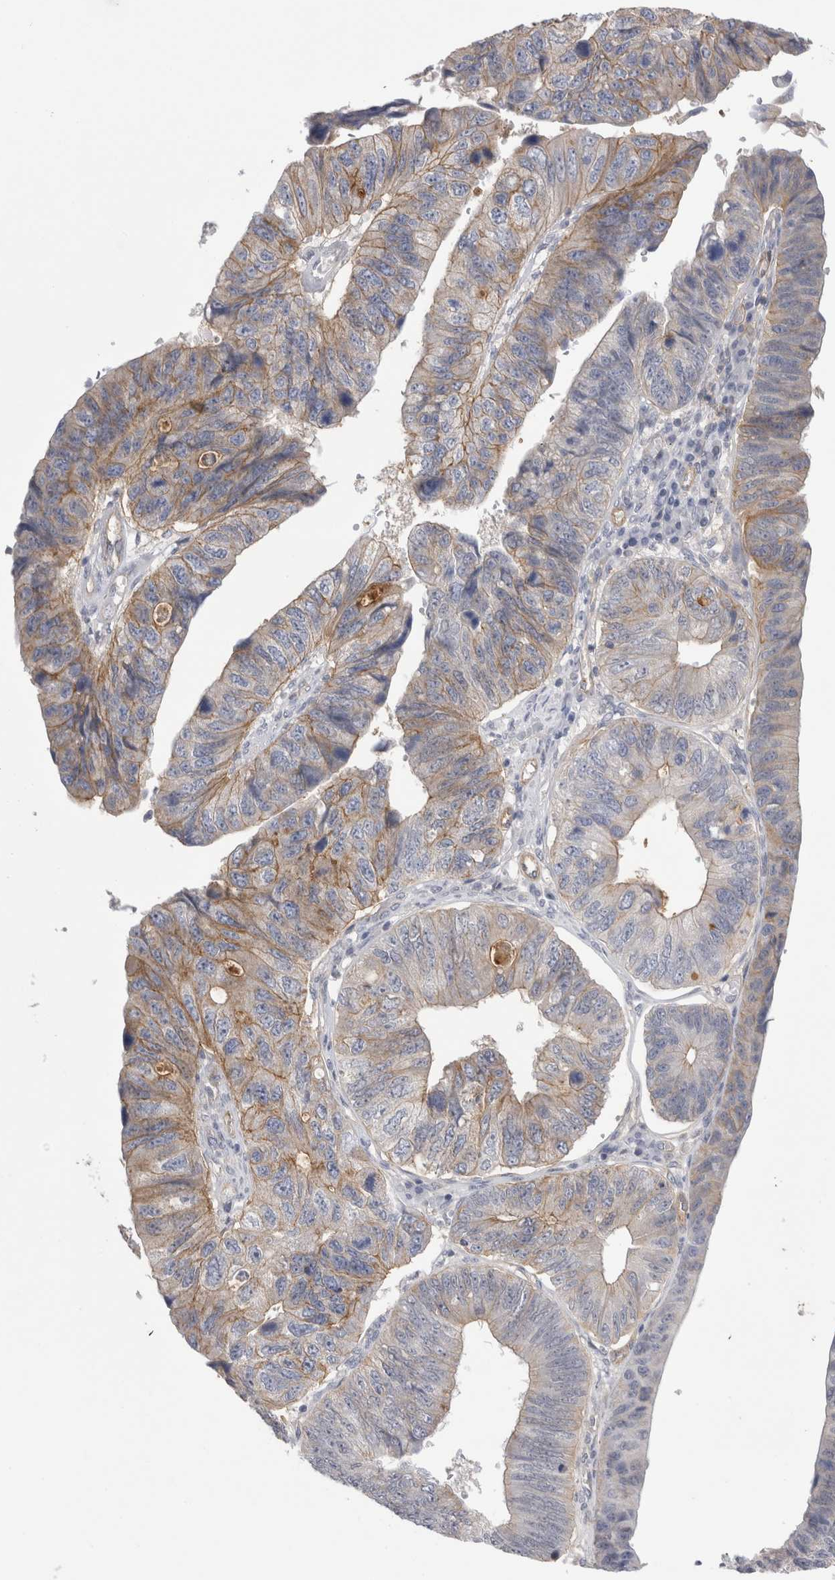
{"staining": {"intensity": "moderate", "quantity": "25%-75%", "location": "cytoplasmic/membranous"}, "tissue": "stomach cancer", "cell_type": "Tumor cells", "image_type": "cancer", "snomed": [{"axis": "morphology", "description": "Adenocarcinoma, NOS"}, {"axis": "topography", "description": "Stomach"}], "caption": "Immunohistochemical staining of human stomach adenocarcinoma demonstrates moderate cytoplasmic/membranous protein staining in about 25%-75% of tumor cells. (Brightfield microscopy of DAB IHC at high magnification).", "gene": "VANGL1", "patient": {"sex": "male", "age": 59}}